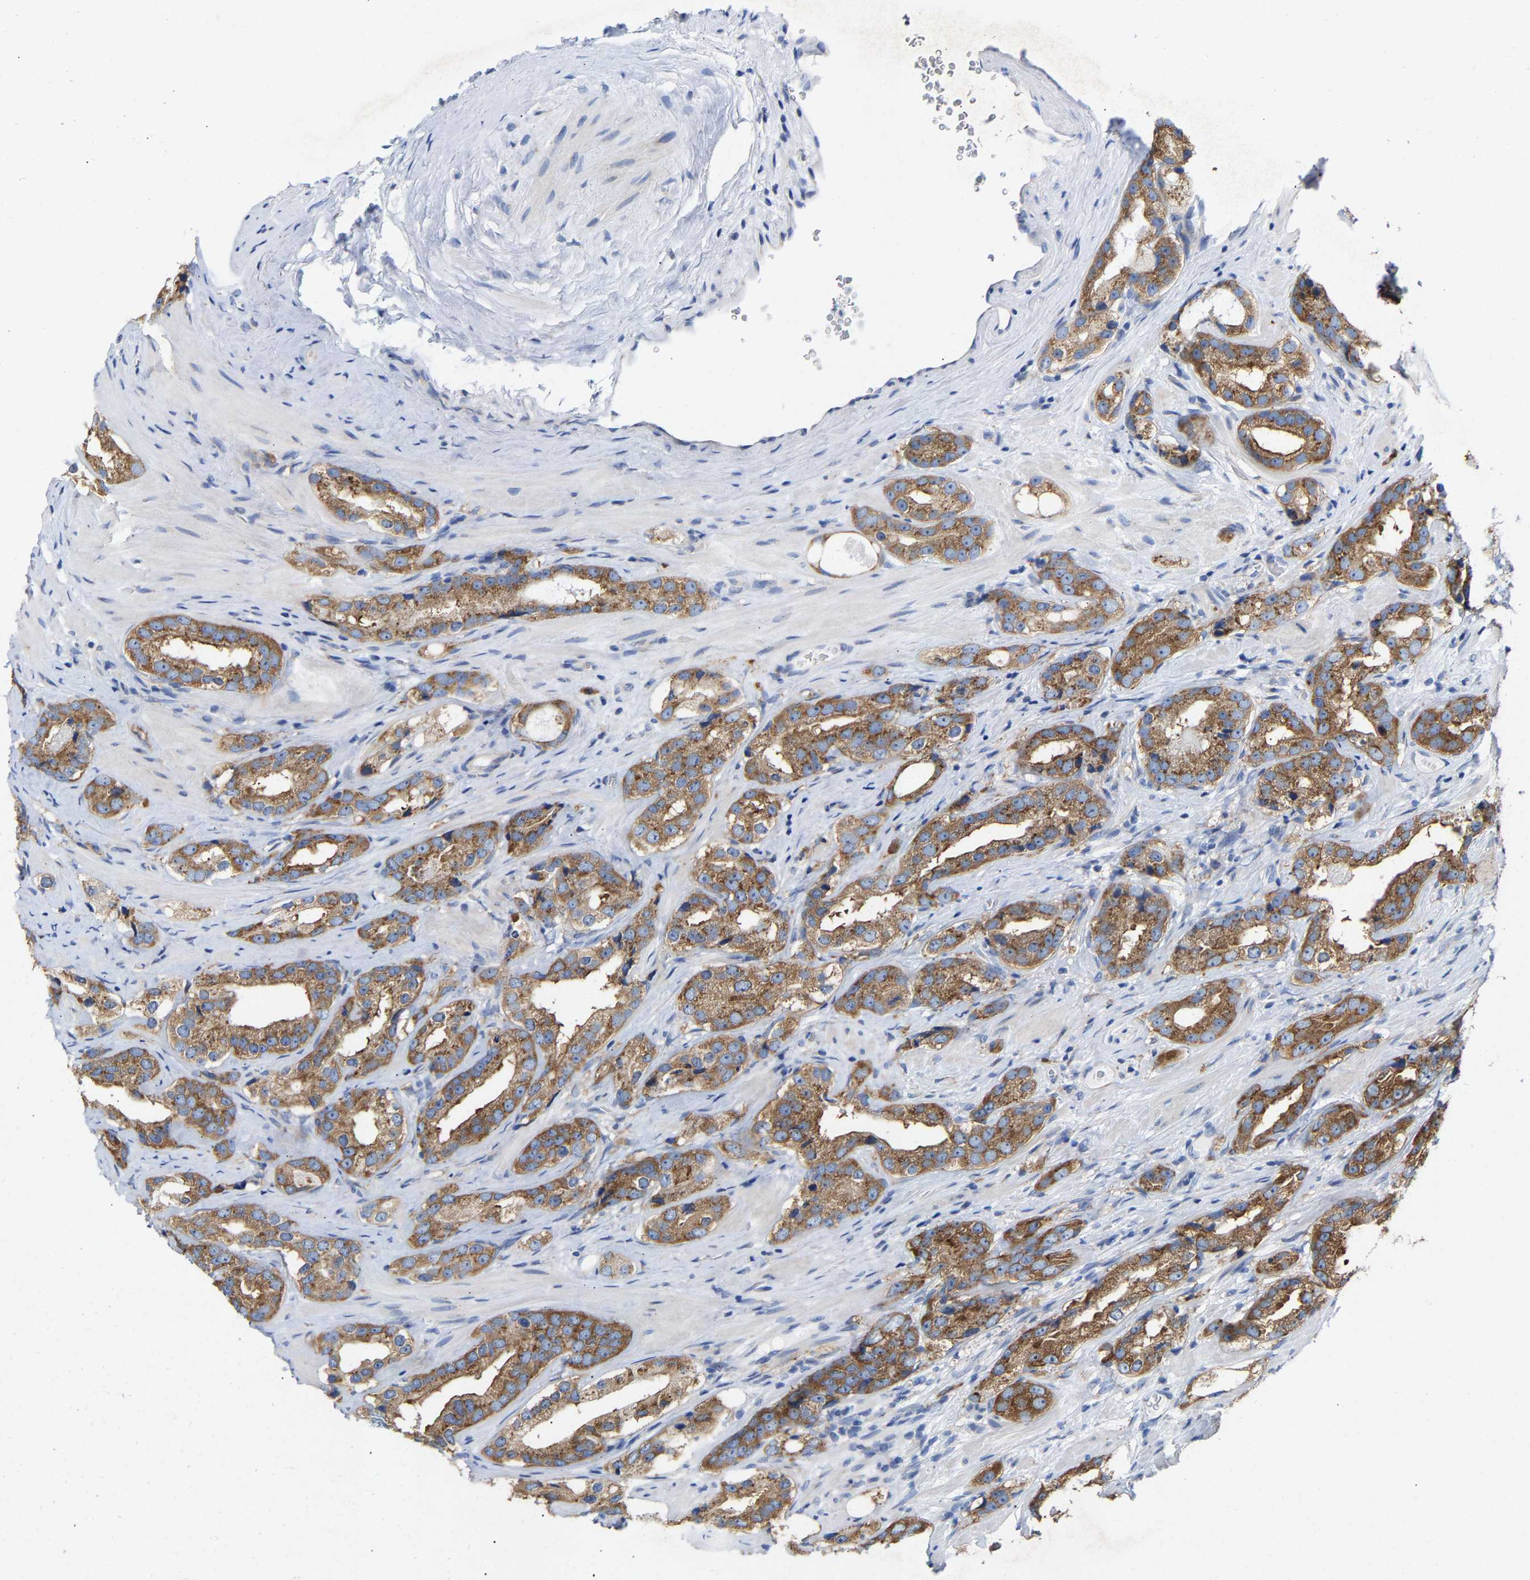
{"staining": {"intensity": "moderate", "quantity": ">75%", "location": "cytoplasmic/membranous"}, "tissue": "prostate cancer", "cell_type": "Tumor cells", "image_type": "cancer", "snomed": [{"axis": "morphology", "description": "Adenocarcinoma, High grade"}, {"axis": "topography", "description": "Prostate"}], "caption": "Protein staining by immunohistochemistry (IHC) displays moderate cytoplasmic/membranous staining in about >75% of tumor cells in prostate cancer. (DAB IHC, brown staining for protein, blue staining for nuclei).", "gene": "PPP1R15A", "patient": {"sex": "male", "age": 63}}